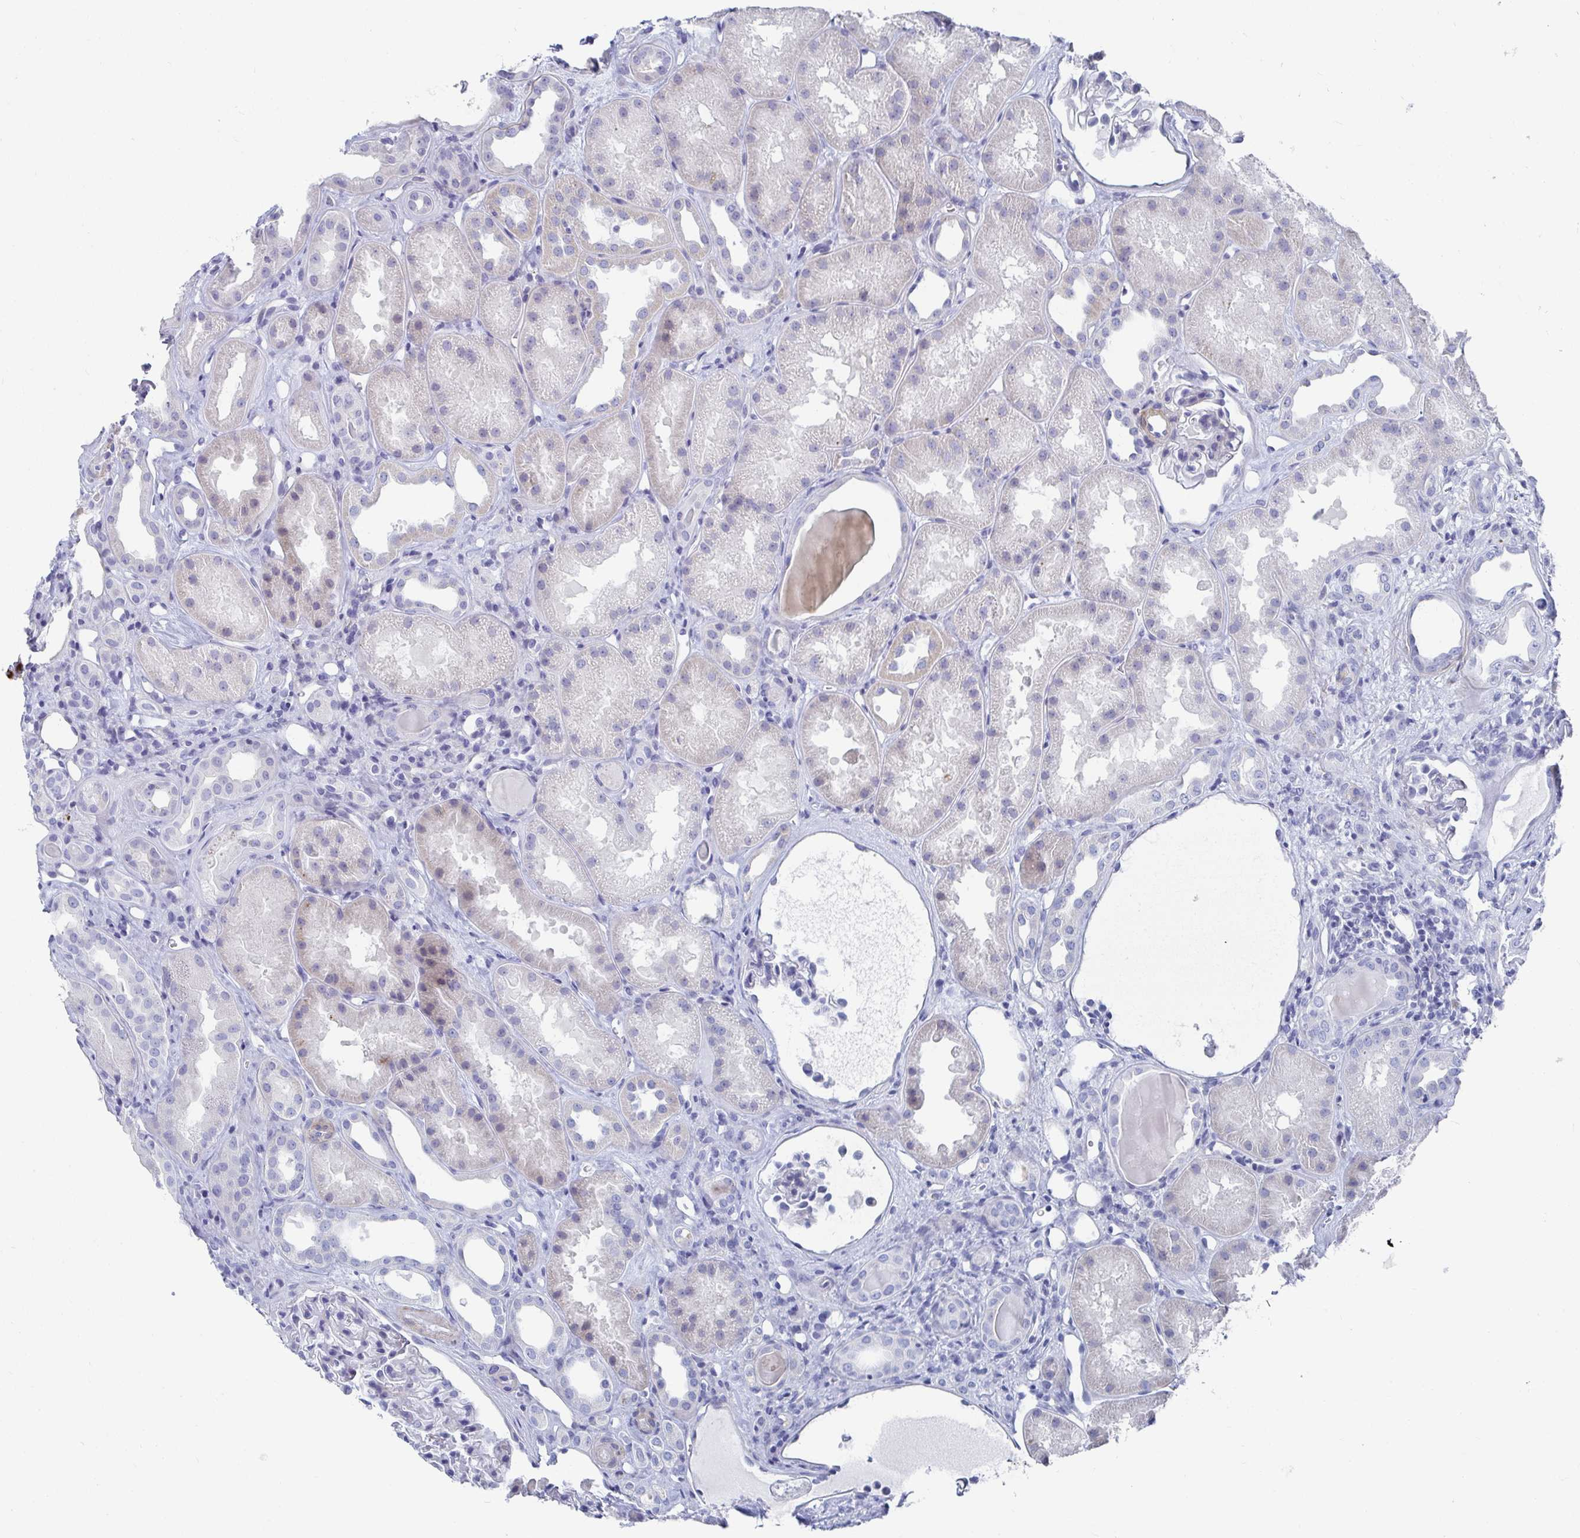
{"staining": {"intensity": "negative", "quantity": "none", "location": "none"}, "tissue": "kidney", "cell_type": "Cells in glomeruli", "image_type": "normal", "snomed": [{"axis": "morphology", "description": "Normal tissue, NOS"}, {"axis": "topography", "description": "Kidney"}], "caption": "Cells in glomeruli show no significant protein positivity in normal kidney. The staining was performed using DAB to visualize the protein expression in brown, while the nuclei were stained in blue with hematoxylin (Magnification: 20x).", "gene": "ZFP82", "patient": {"sex": "male", "age": 61}}